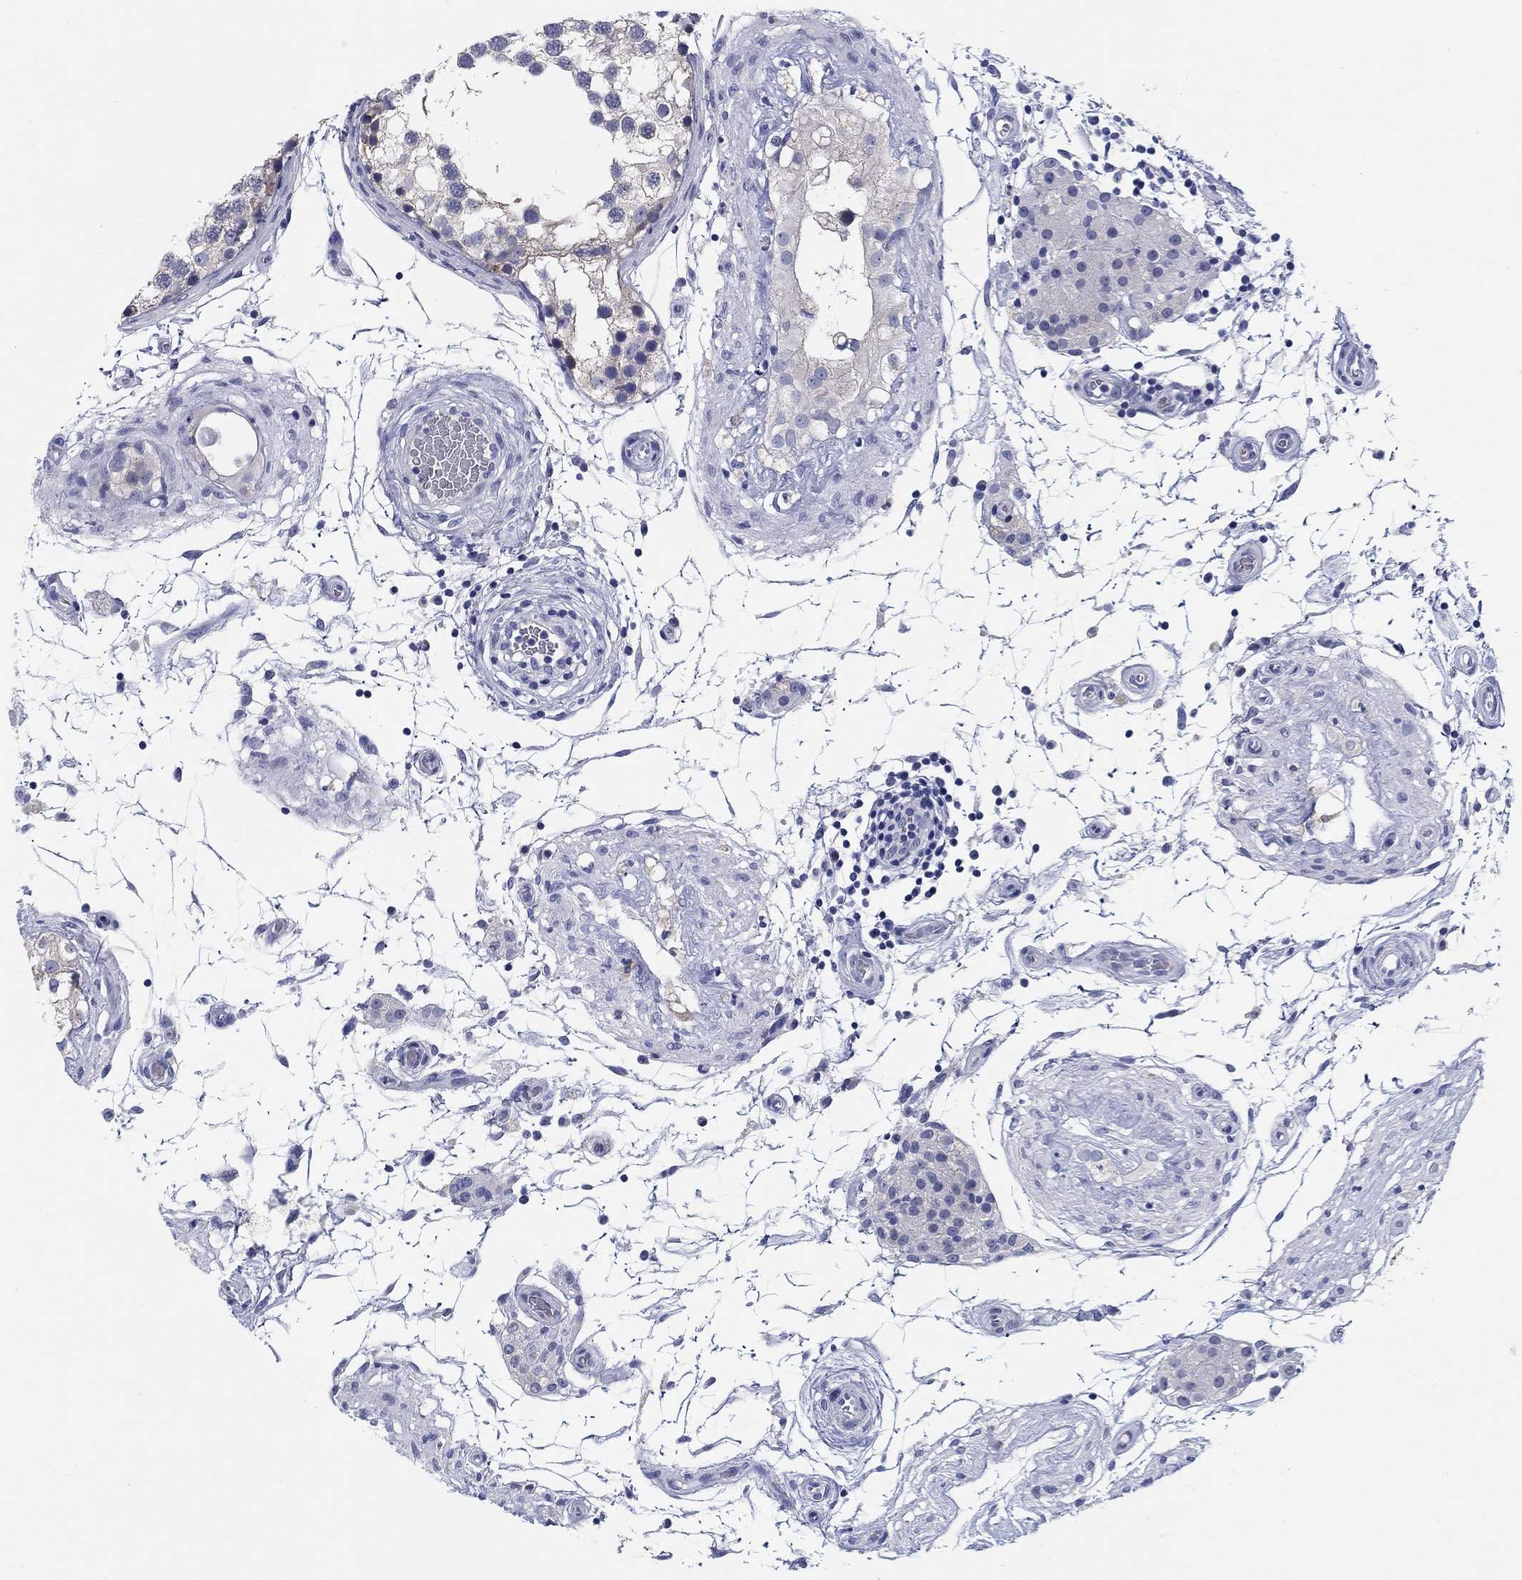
{"staining": {"intensity": "negative", "quantity": "none", "location": "none"}, "tissue": "testis", "cell_type": "Cells in seminiferous ducts", "image_type": "normal", "snomed": [{"axis": "morphology", "description": "Normal tissue, NOS"}, {"axis": "morphology", "description": "Seminoma, NOS"}, {"axis": "topography", "description": "Testis"}], "caption": "Protein analysis of benign testis displays no significant staining in cells in seminiferous ducts. (Immunohistochemistry (ihc), brightfield microscopy, high magnification).", "gene": "RAP1GAP", "patient": {"sex": "male", "age": 65}}